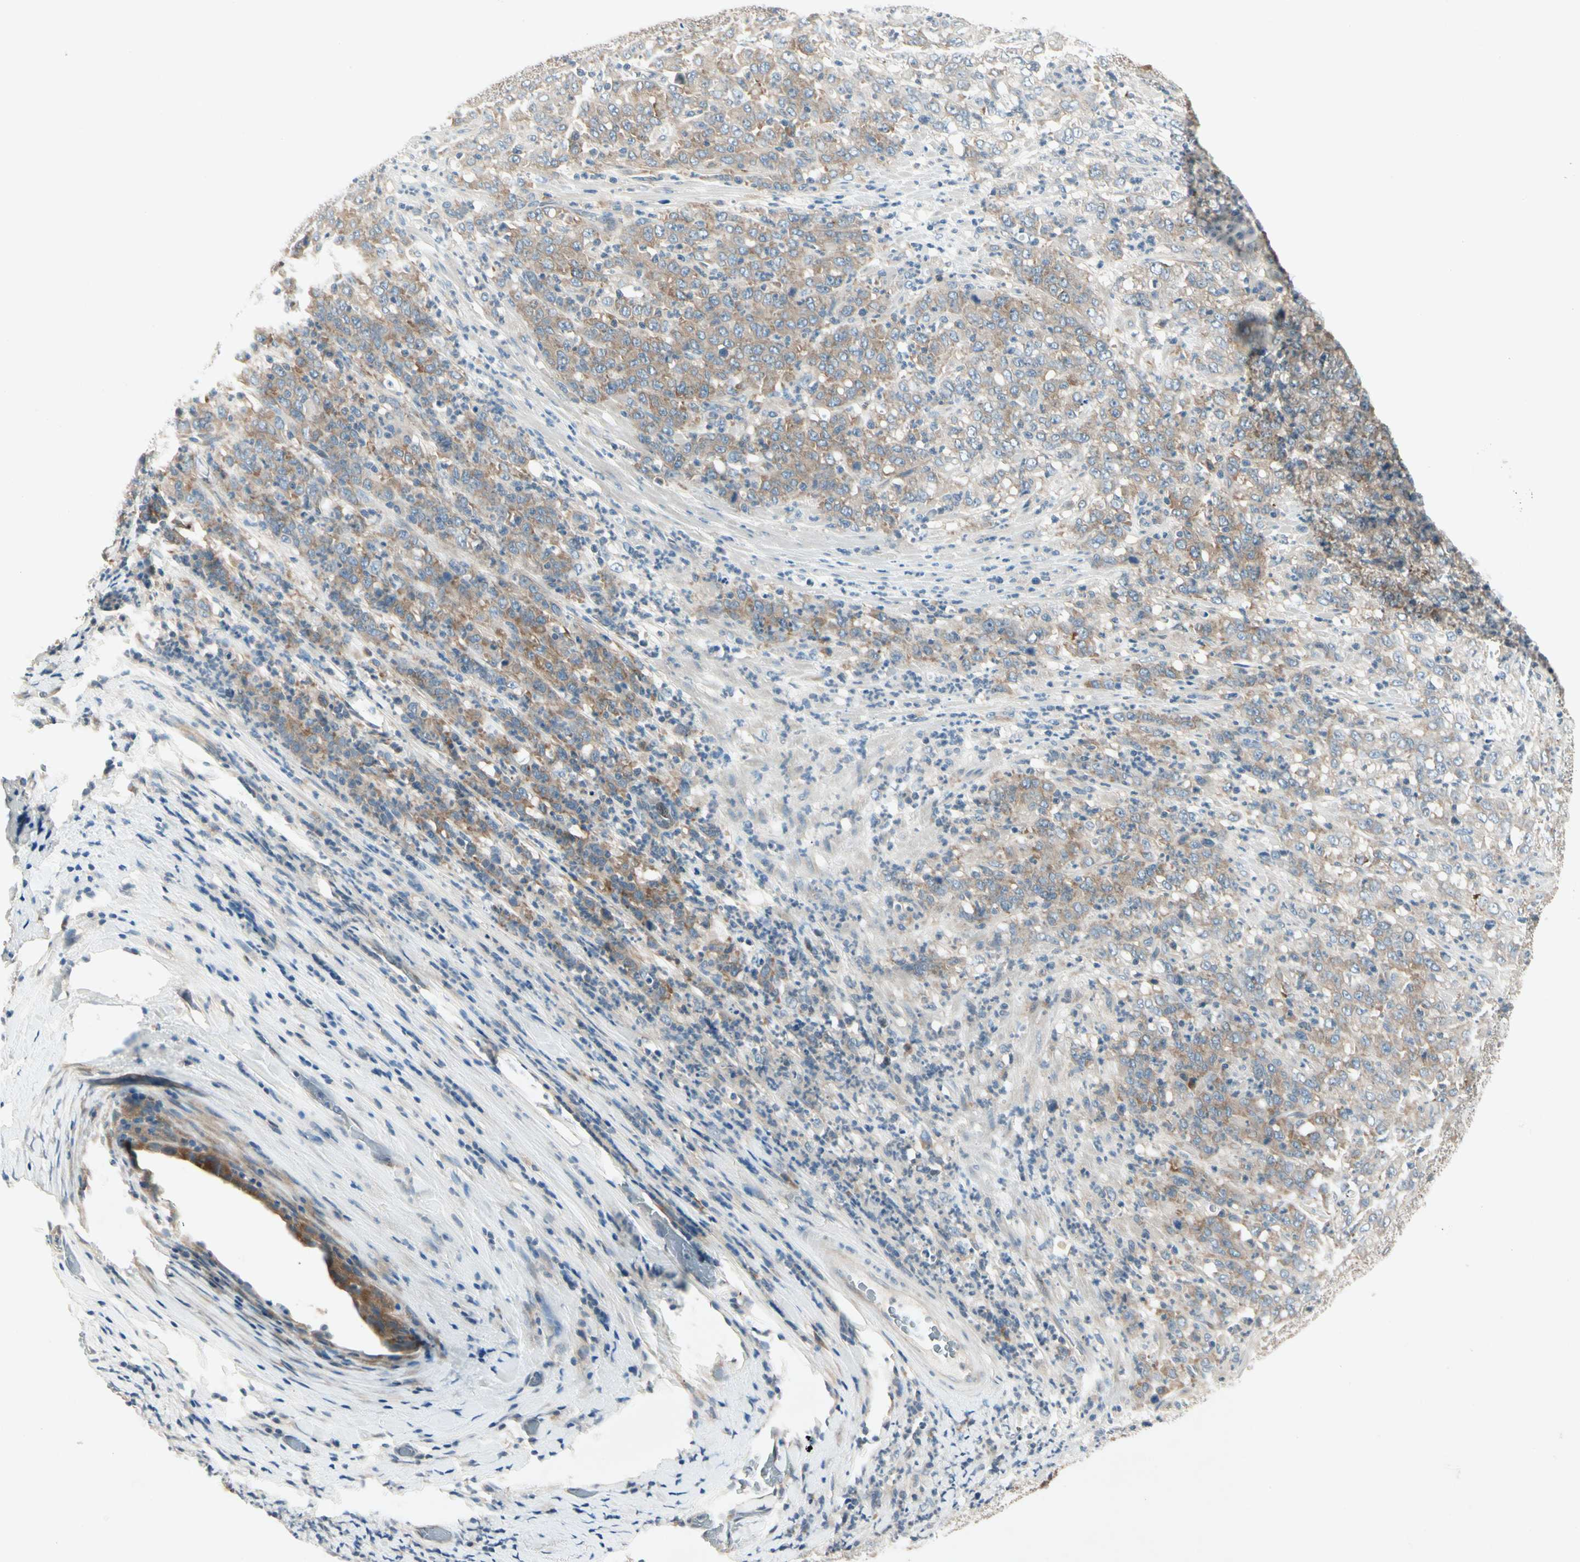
{"staining": {"intensity": "weak", "quantity": ">75%", "location": "cytoplasmic/membranous"}, "tissue": "stomach cancer", "cell_type": "Tumor cells", "image_type": "cancer", "snomed": [{"axis": "morphology", "description": "Adenocarcinoma, NOS"}, {"axis": "topography", "description": "Stomach, lower"}], "caption": "Stomach cancer (adenocarcinoma) stained with a brown dye reveals weak cytoplasmic/membranous positive expression in about >75% of tumor cells.", "gene": "IL1R1", "patient": {"sex": "female", "age": 71}}